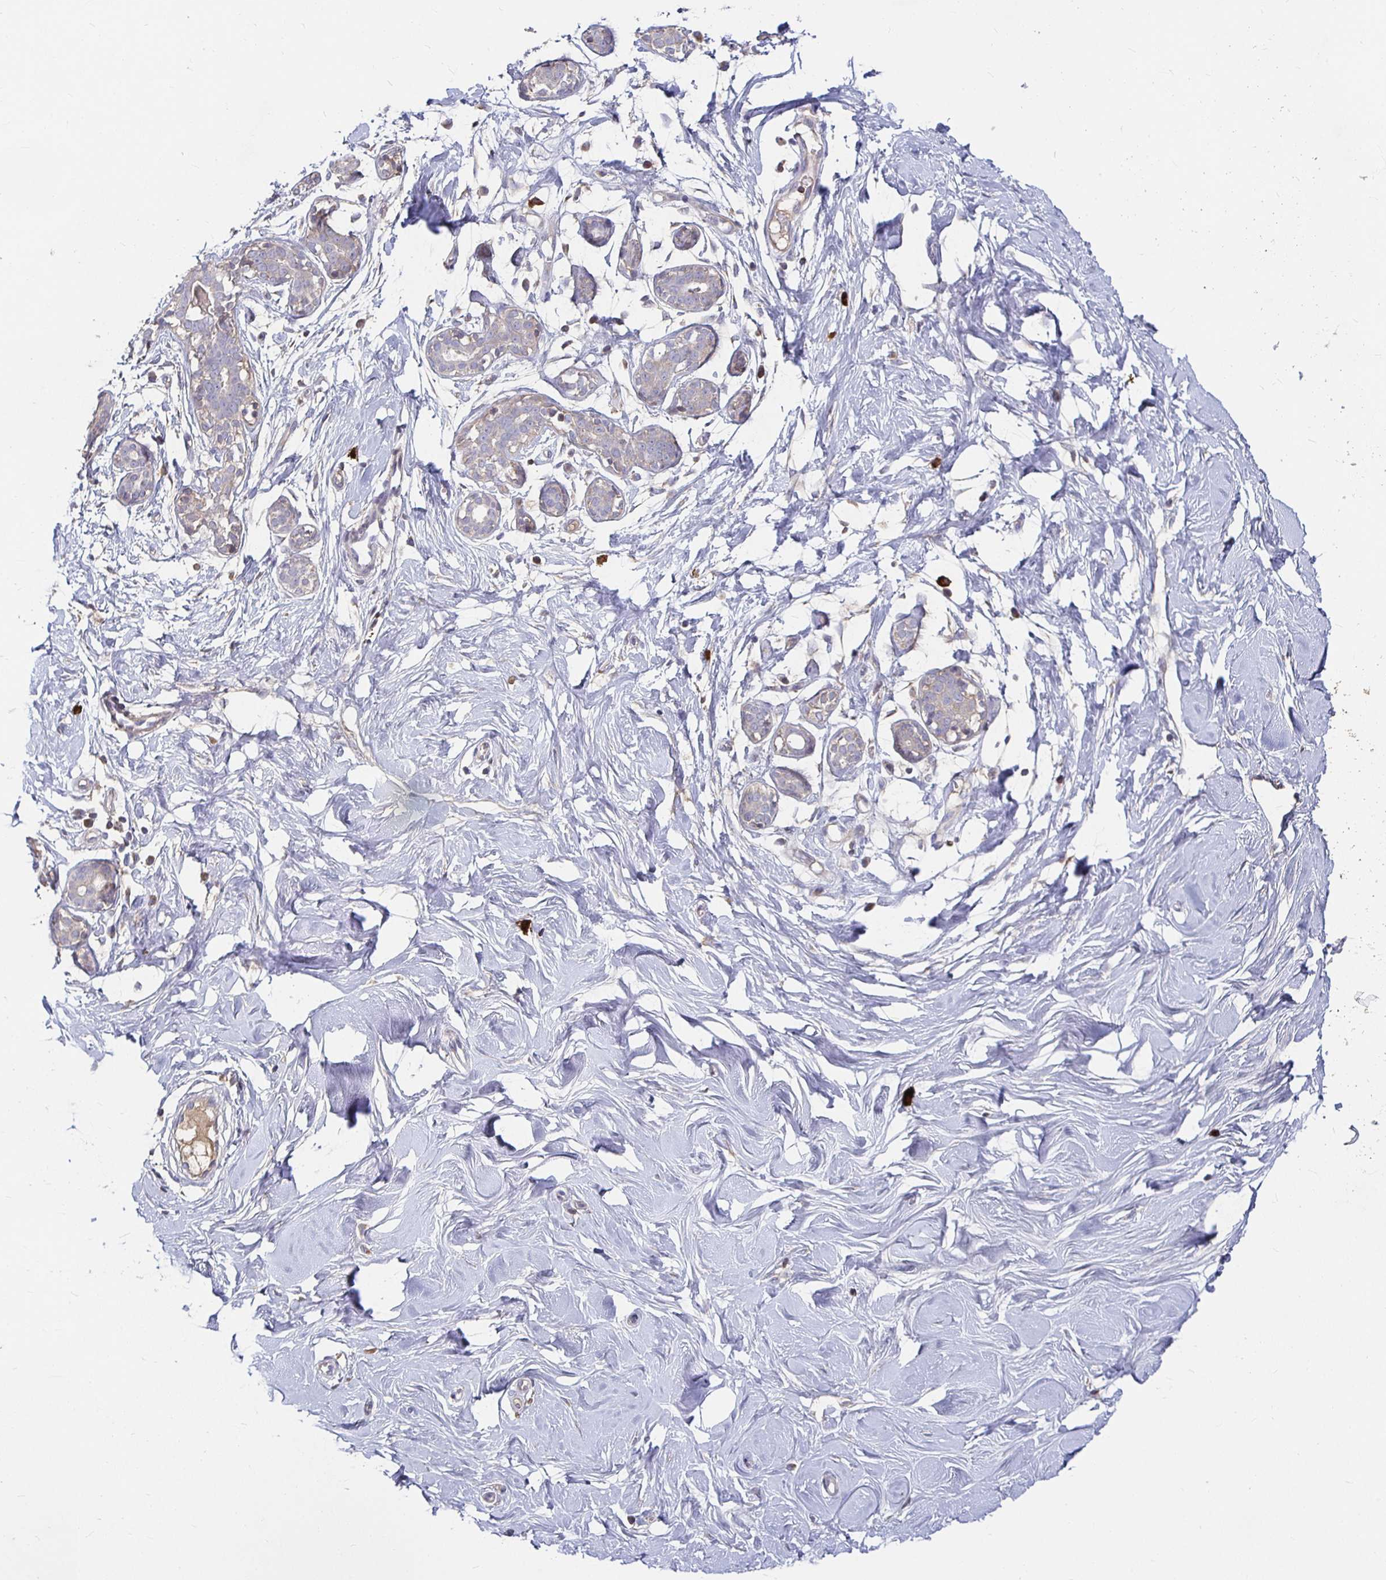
{"staining": {"intensity": "negative", "quantity": "none", "location": "none"}, "tissue": "breast", "cell_type": "Adipocytes", "image_type": "normal", "snomed": [{"axis": "morphology", "description": "Normal tissue, NOS"}, {"axis": "topography", "description": "Breast"}], "caption": "Adipocytes are negative for protein expression in unremarkable human breast. (DAB (3,3'-diaminobenzidine) immunohistochemistry visualized using brightfield microscopy, high magnification).", "gene": "RNF144B", "patient": {"sex": "female", "age": 27}}